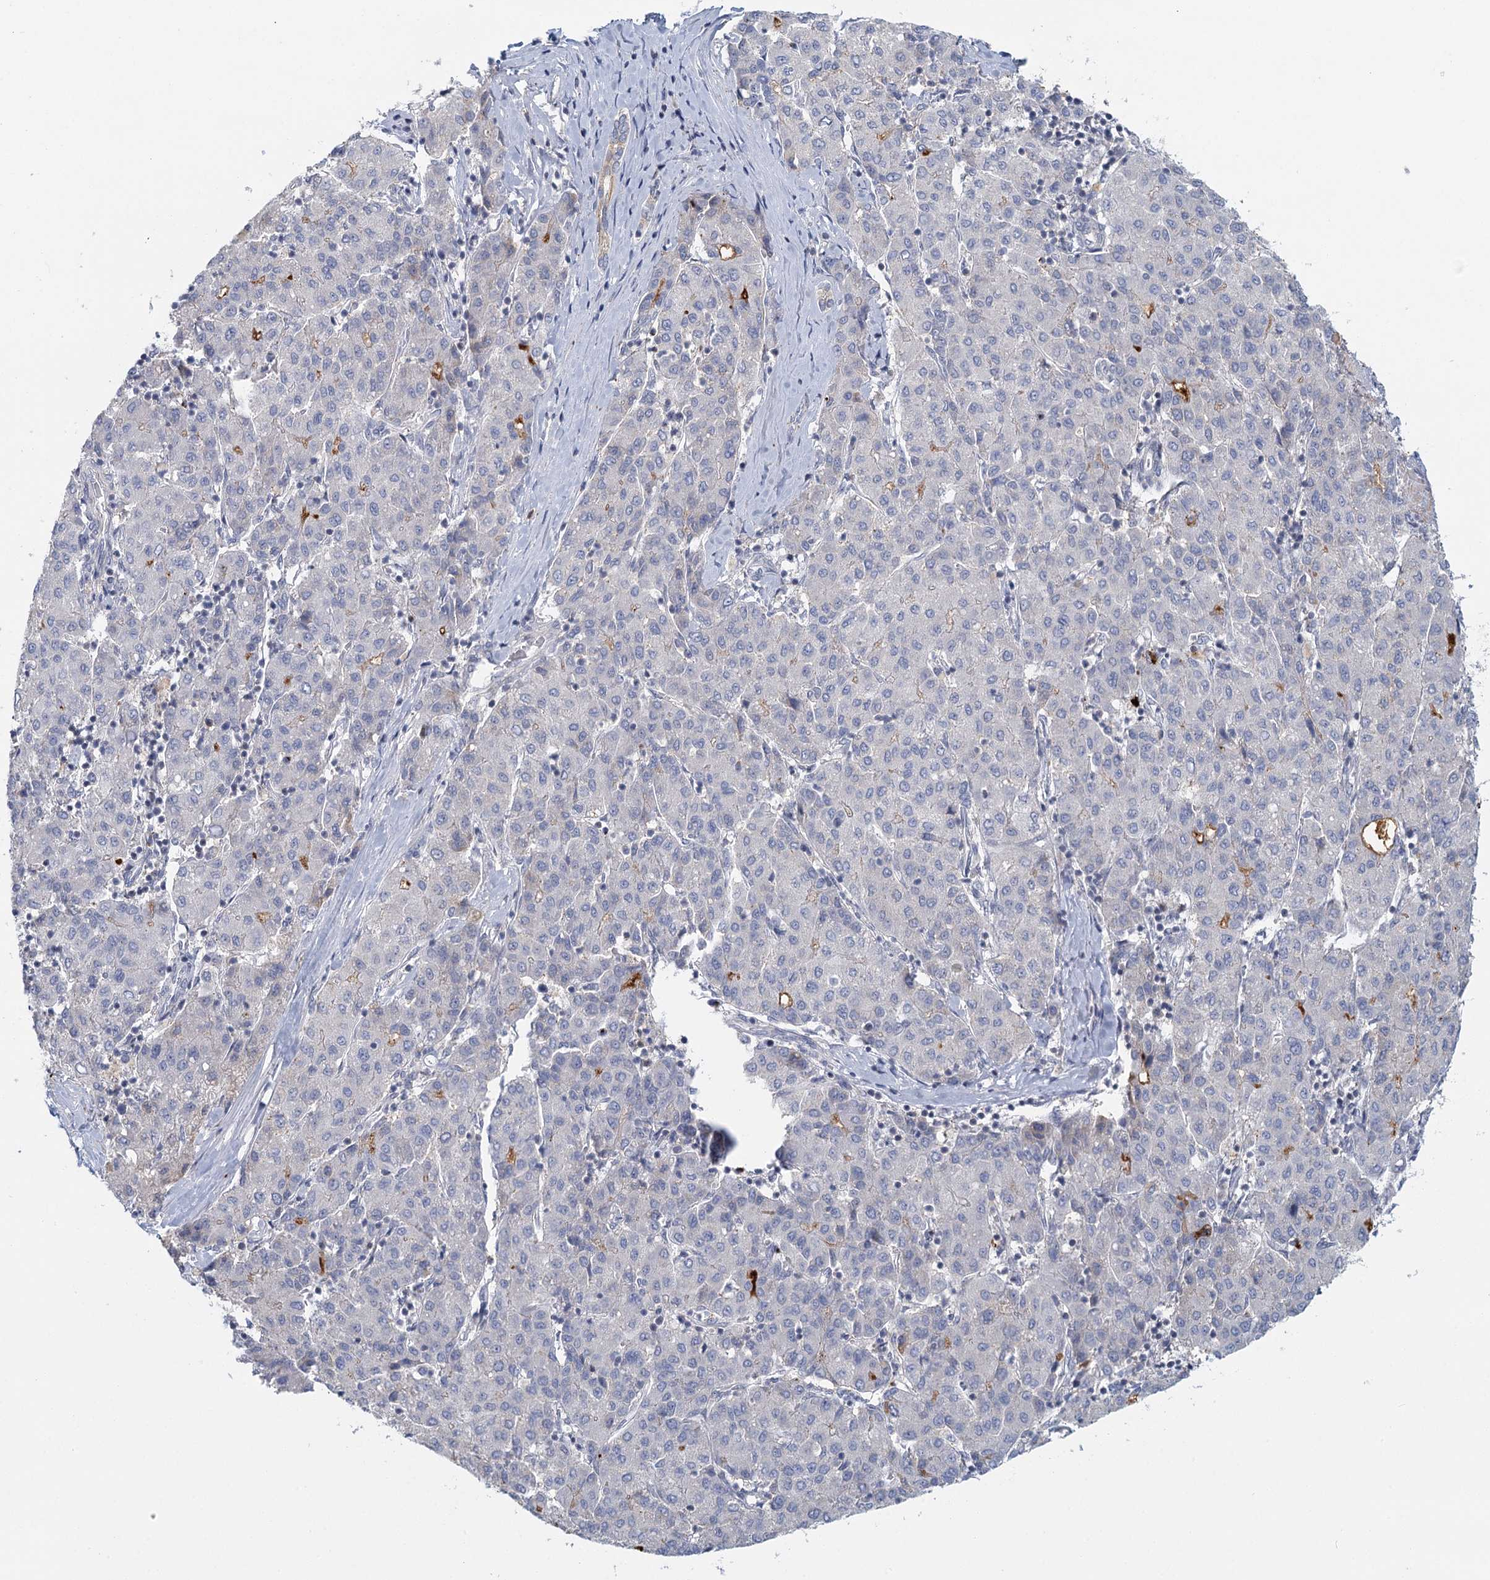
{"staining": {"intensity": "moderate", "quantity": "<25%", "location": "cytoplasmic/membranous"}, "tissue": "liver cancer", "cell_type": "Tumor cells", "image_type": "cancer", "snomed": [{"axis": "morphology", "description": "Carcinoma, Hepatocellular, NOS"}, {"axis": "topography", "description": "Liver"}], "caption": "A brown stain labels moderate cytoplasmic/membranous expression of a protein in liver cancer tumor cells.", "gene": "GPATCH11", "patient": {"sex": "male", "age": 65}}